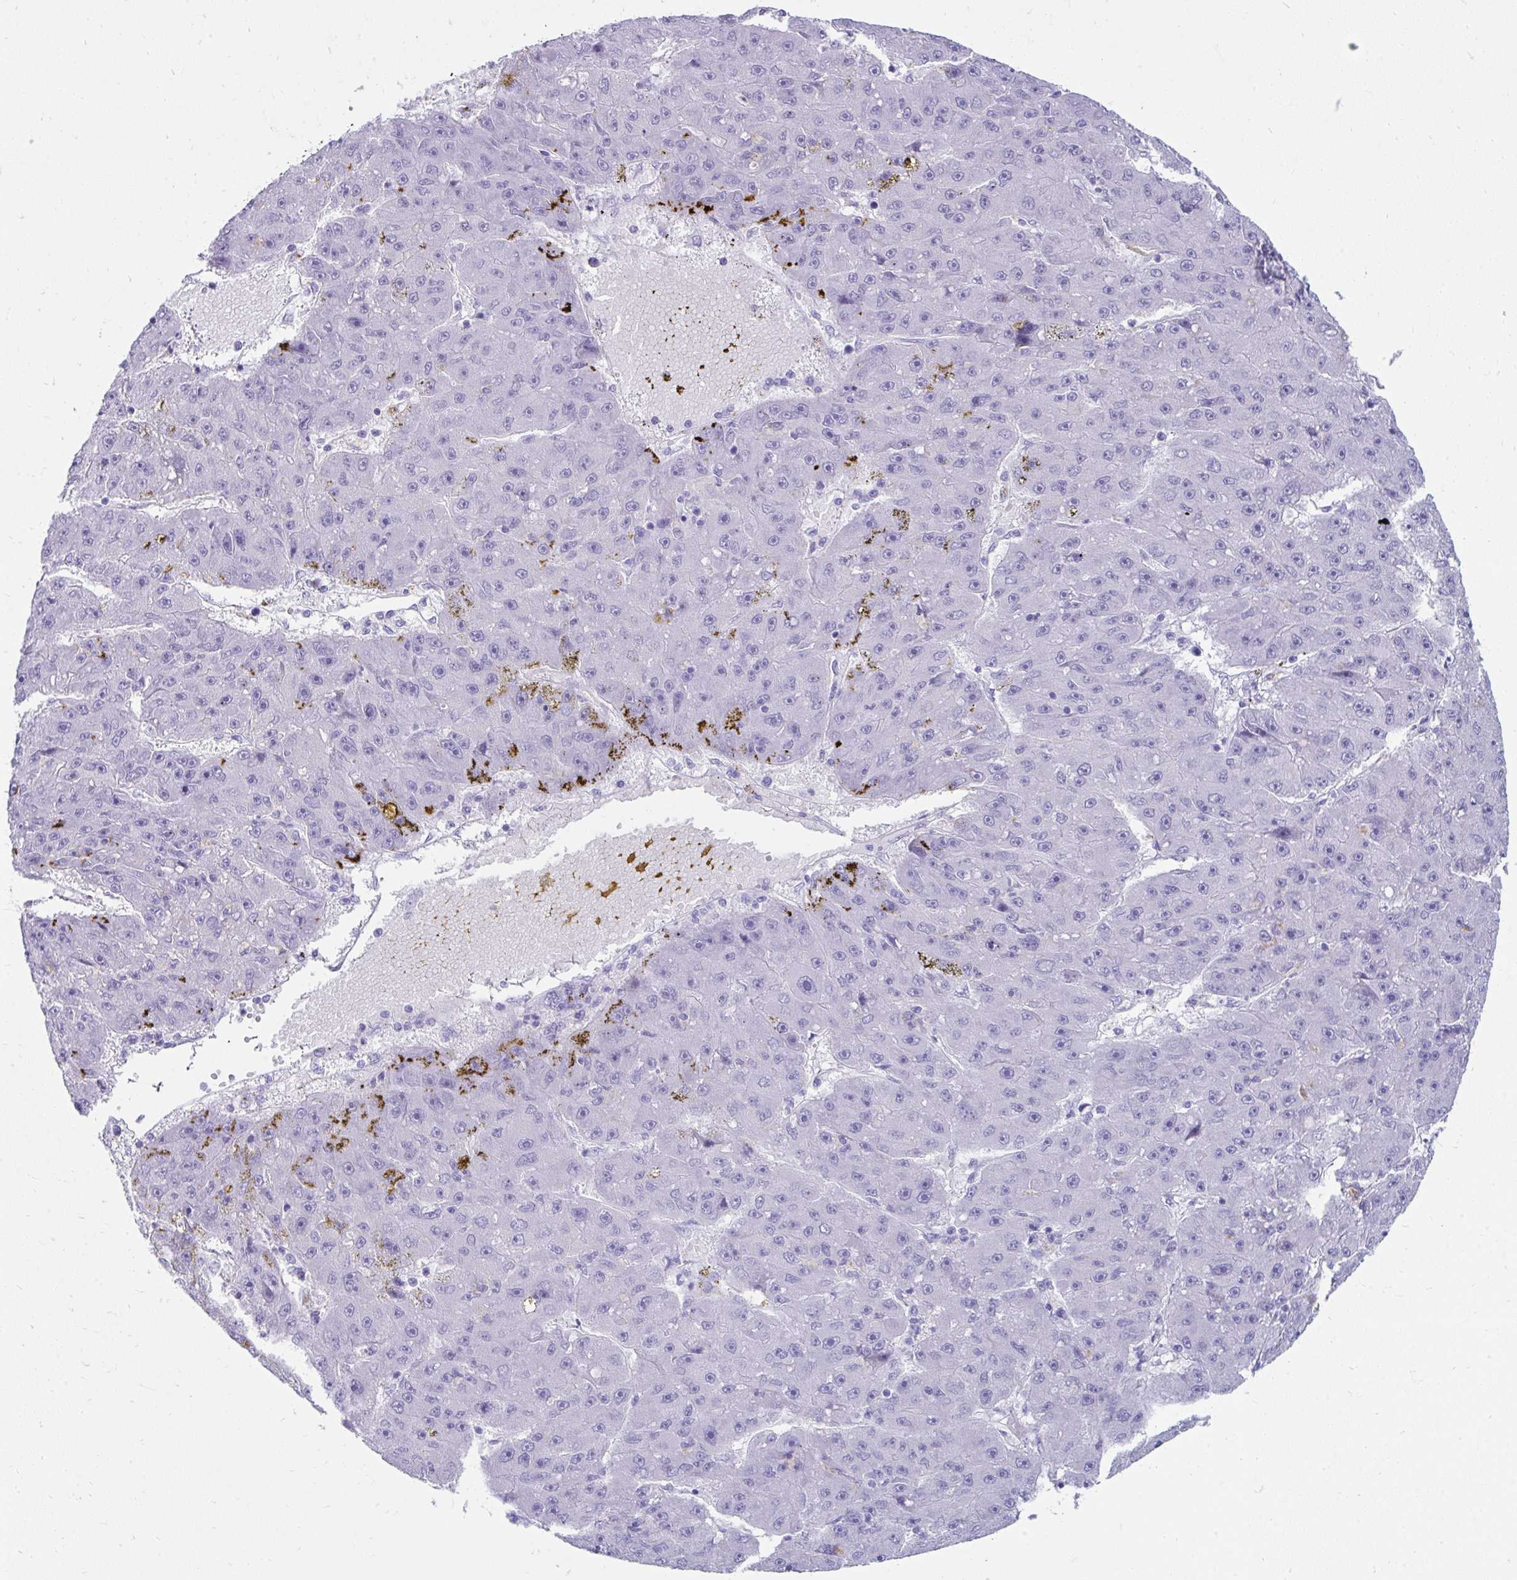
{"staining": {"intensity": "negative", "quantity": "none", "location": "none"}, "tissue": "liver cancer", "cell_type": "Tumor cells", "image_type": "cancer", "snomed": [{"axis": "morphology", "description": "Carcinoma, Hepatocellular, NOS"}, {"axis": "topography", "description": "Liver"}], "caption": "This is a histopathology image of IHC staining of liver cancer (hepatocellular carcinoma), which shows no staining in tumor cells.", "gene": "SEC14L3", "patient": {"sex": "male", "age": 67}}